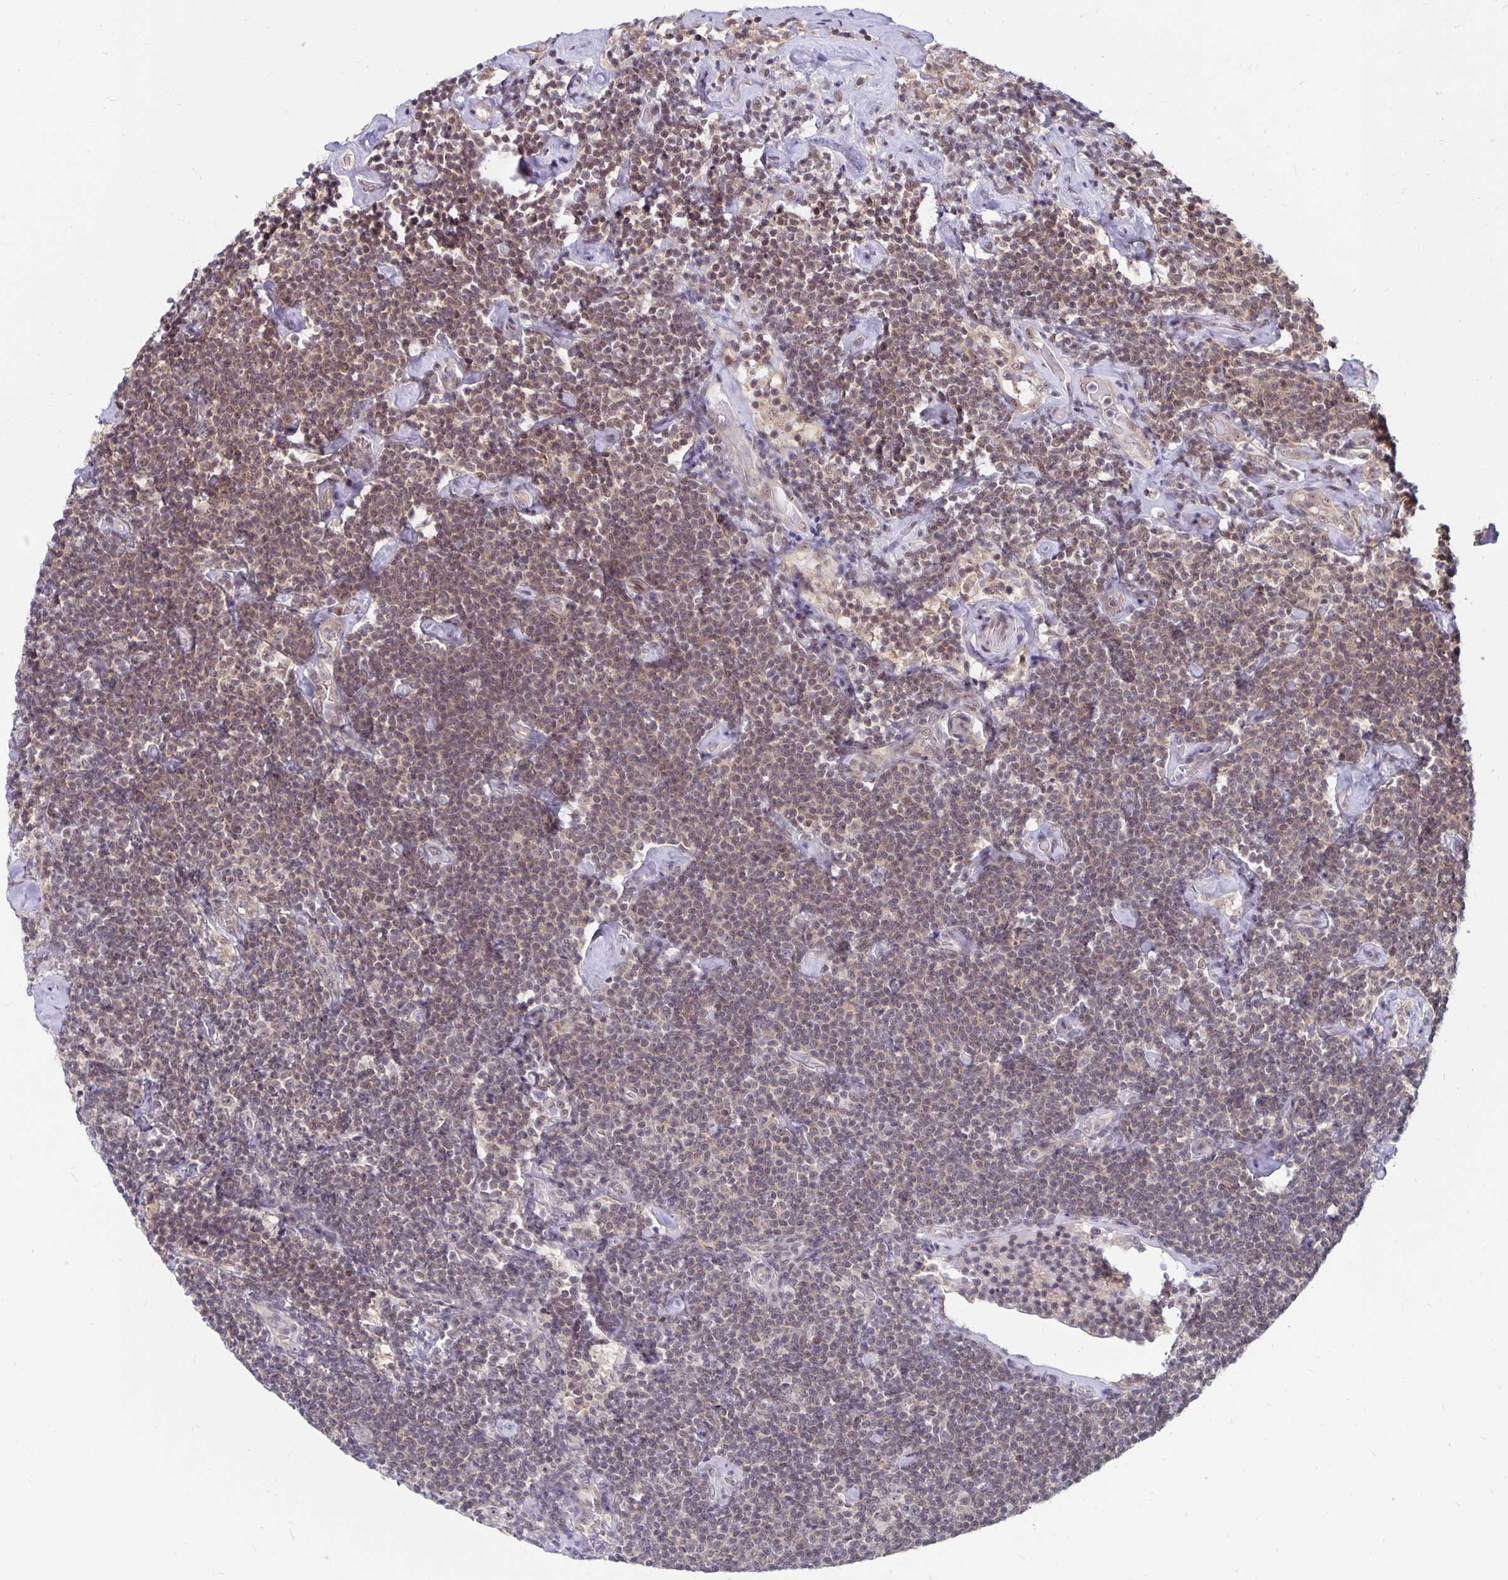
{"staining": {"intensity": "weak", "quantity": "<25%", "location": "cytoplasmic/membranous,nuclear"}, "tissue": "lymphoma", "cell_type": "Tumor cells", "image_type": "cancer", "snomed": [{"axis": "morphology", "description": "Malignant lymphoma, non-Hodgkin's type, Low grade"}, {"axis": "topography", "description": "Lymph node"}], "caption": "This is an immunohistochemistry histopathology image of lymphoma. There is no staining in tumor cells.", "gene": "EXOC6B", "patient": {"sex": "male", "age": 81}}